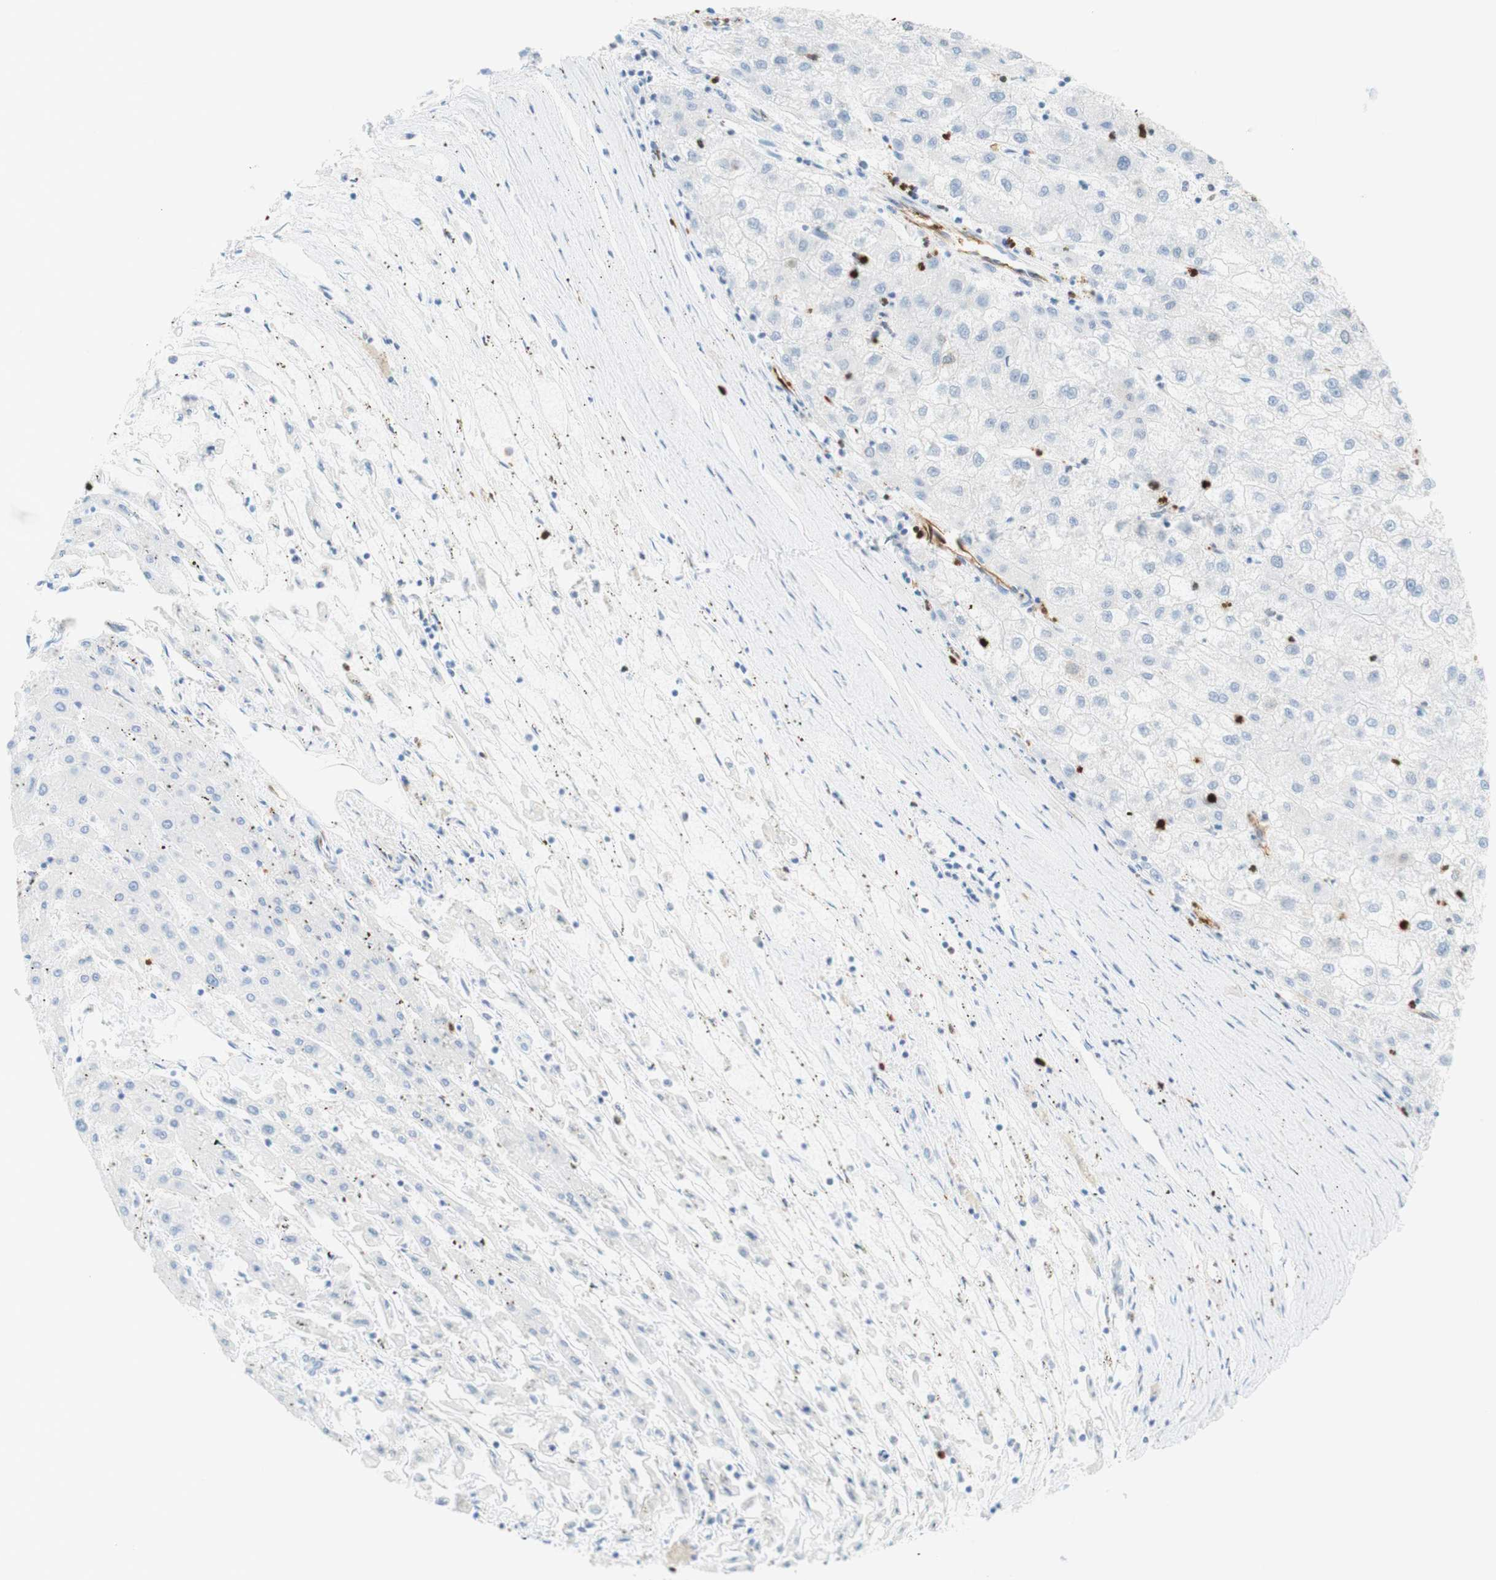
{"staining": {"intensity": "strong", "quantity": "<25%", "location": "cytoplasmic/membranous"}, "tissue": "liver cancer", "cell_type": "Tumor cells", "image_type": "cancer", "snomed": [{"axis": "morphology", "description": "Carcinoma, Hepatocellular, NOS"}, {"axis": "topography", "description": "Liver"}], "caption": "Immunohistochemical staining of human liver cancer (hepatocellular carcinoma) reveals medium levels of strong cytoplasmic/membranous positivity in approximately <25% of tumor cells.", "gene": "STMN1", "patient": {"sex": "male", "age": 72}}